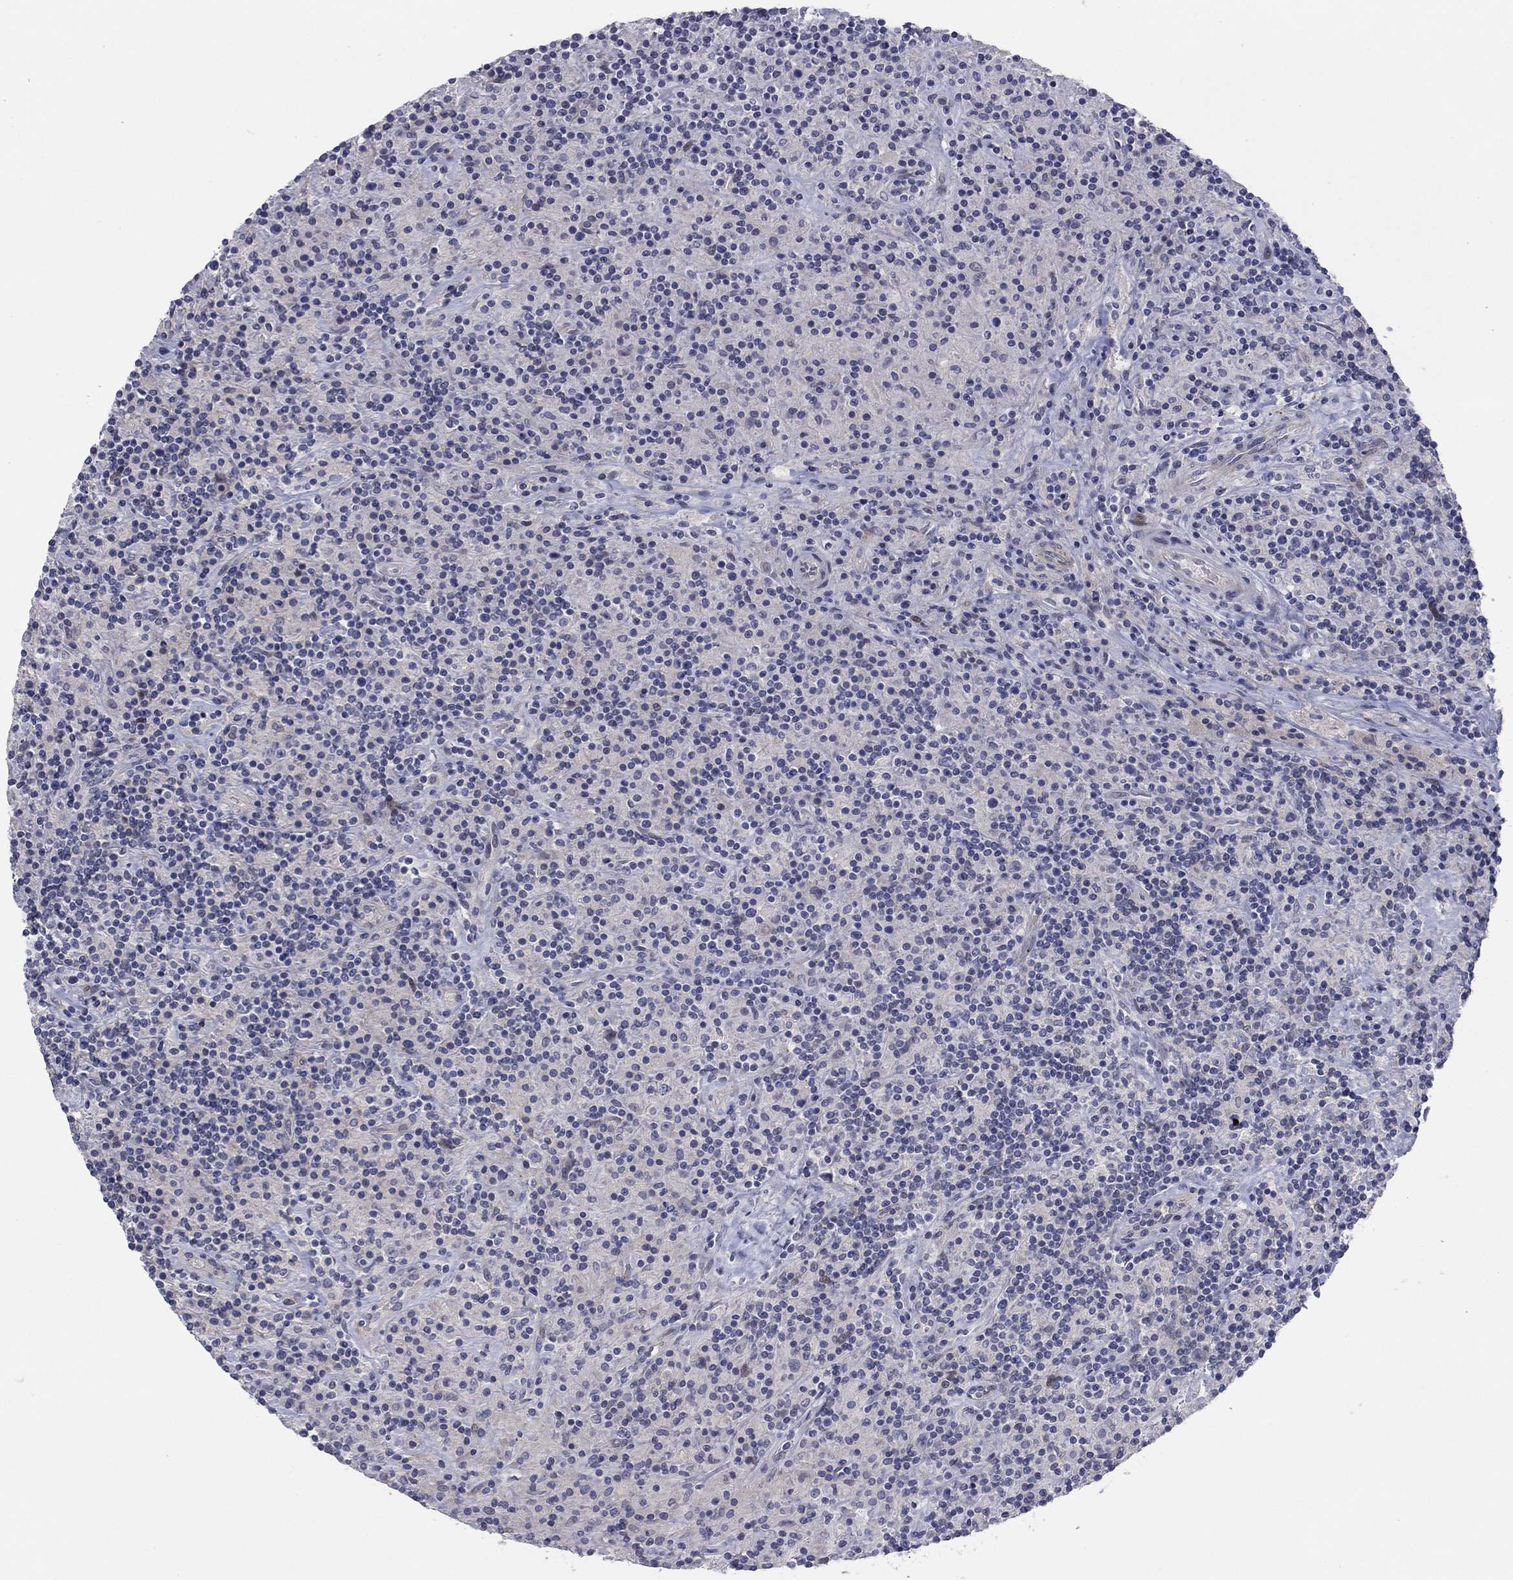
{"staining": {"intensity": "negative", "quantity": "none", "location": "none"}, "tissue": "lymphoma", "cell_type": "Tumor cells", "image_type": "cancer", "snomed": [{"axis": "morphology", "description": "Hodgkin's disease, NOS"}, {"axis": "topography", "description": "Lymph node"}], "caption": "Protein analysis of Hodgkin's disease exhibits no significant expression in tumor cells.", "gene": "AMN1", "patient": {"sex": "male", "age": 70}}